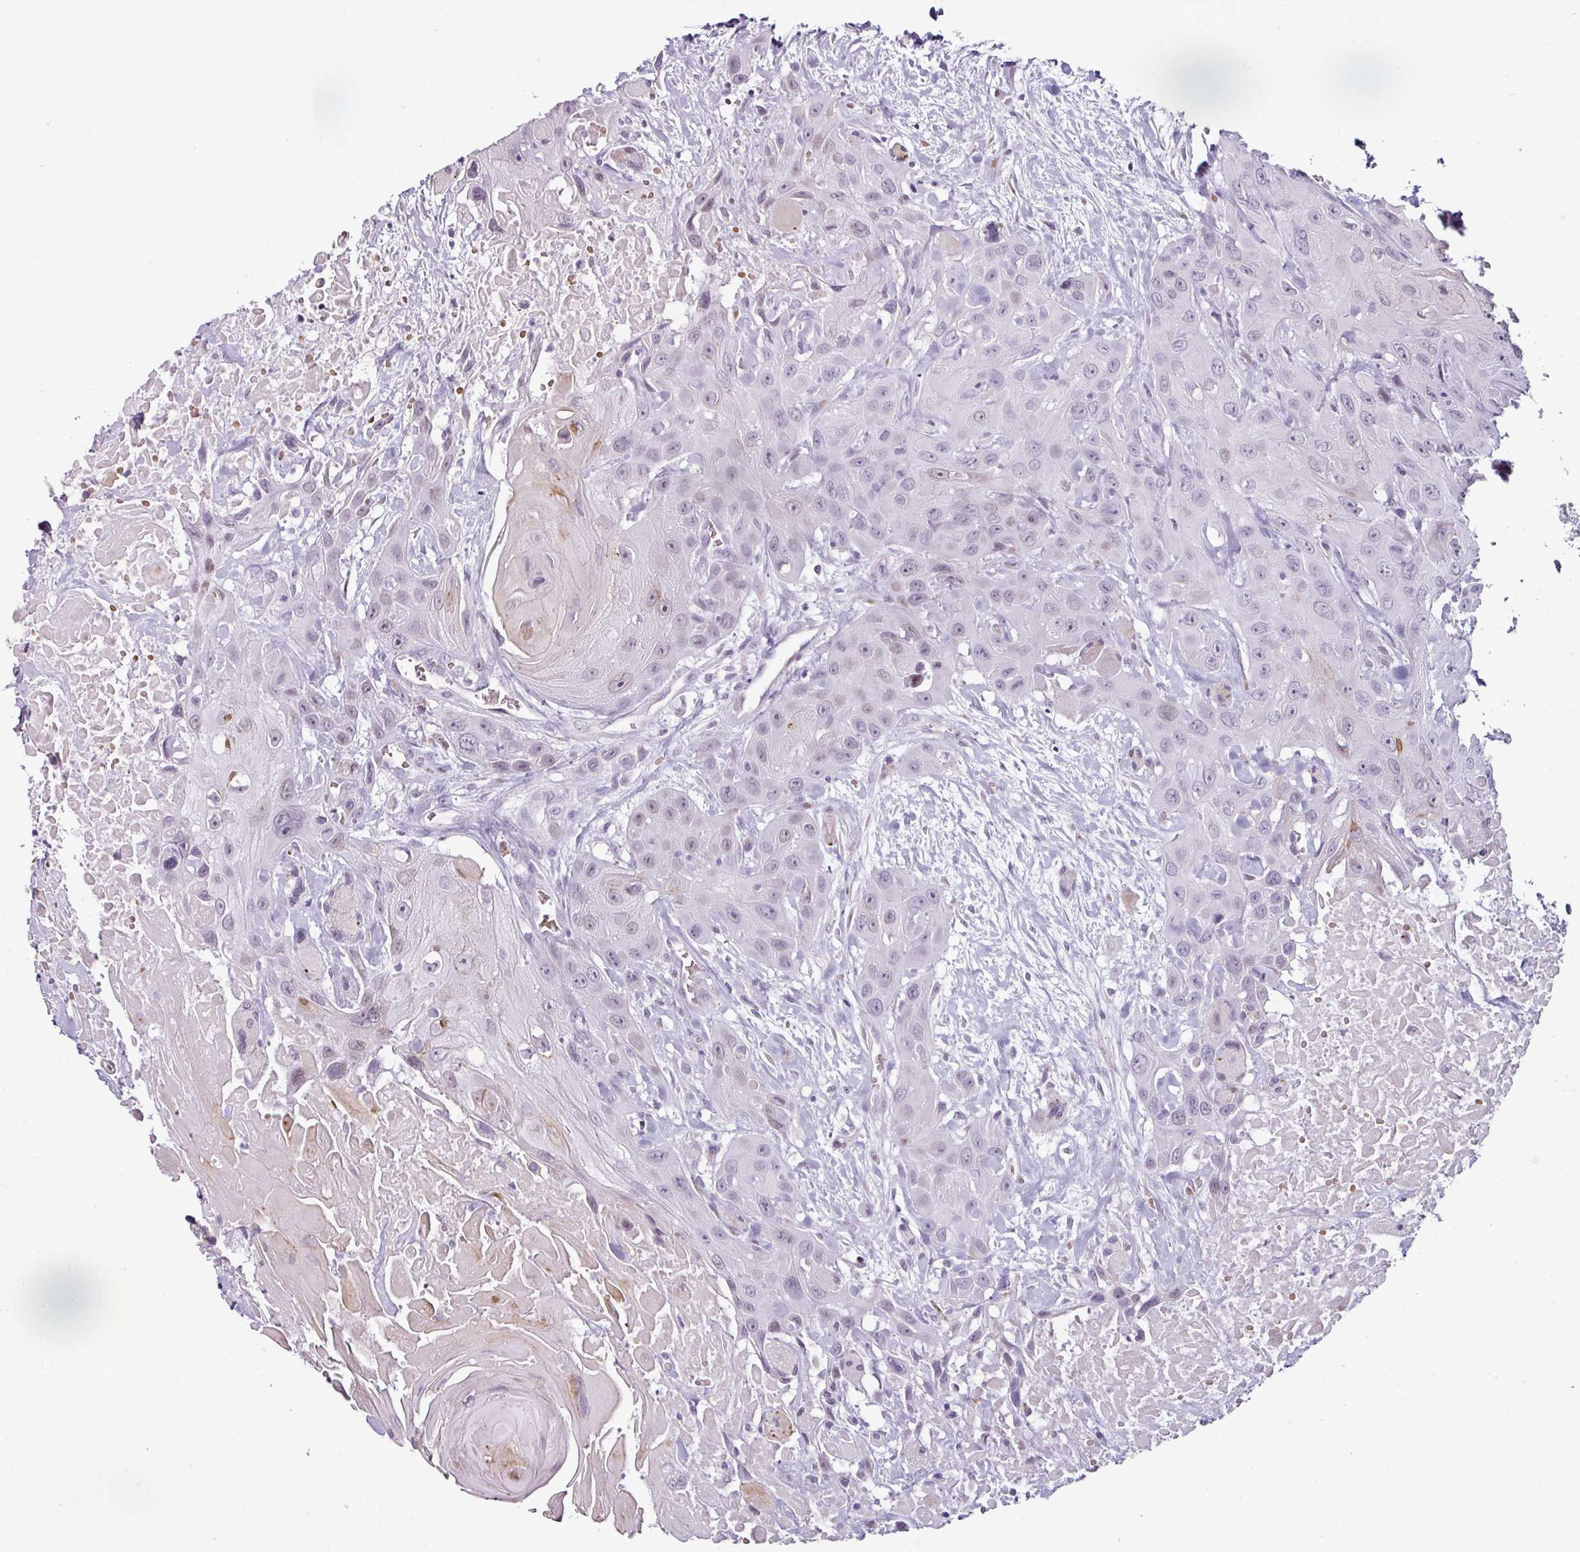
{"staining": {"intensity": "negative", "quantity": "none", "location": "none"}, "tissue": "head and neck cancer", "cell_type": "Tumor cells", "image_type": "cancer", "snomed": [{"axis": "morphology", "description": "Squamous cell carcinoma, NOS"}, {"axis": "topography", "description": "Head-Neck"}], "caption": "Human head and neck squamous cell carcinoma stained for a protein using IHC reveals no positivity in tumor cells.", "gene": "SYT8", "patient": {"sex": "male", "age": 81}}